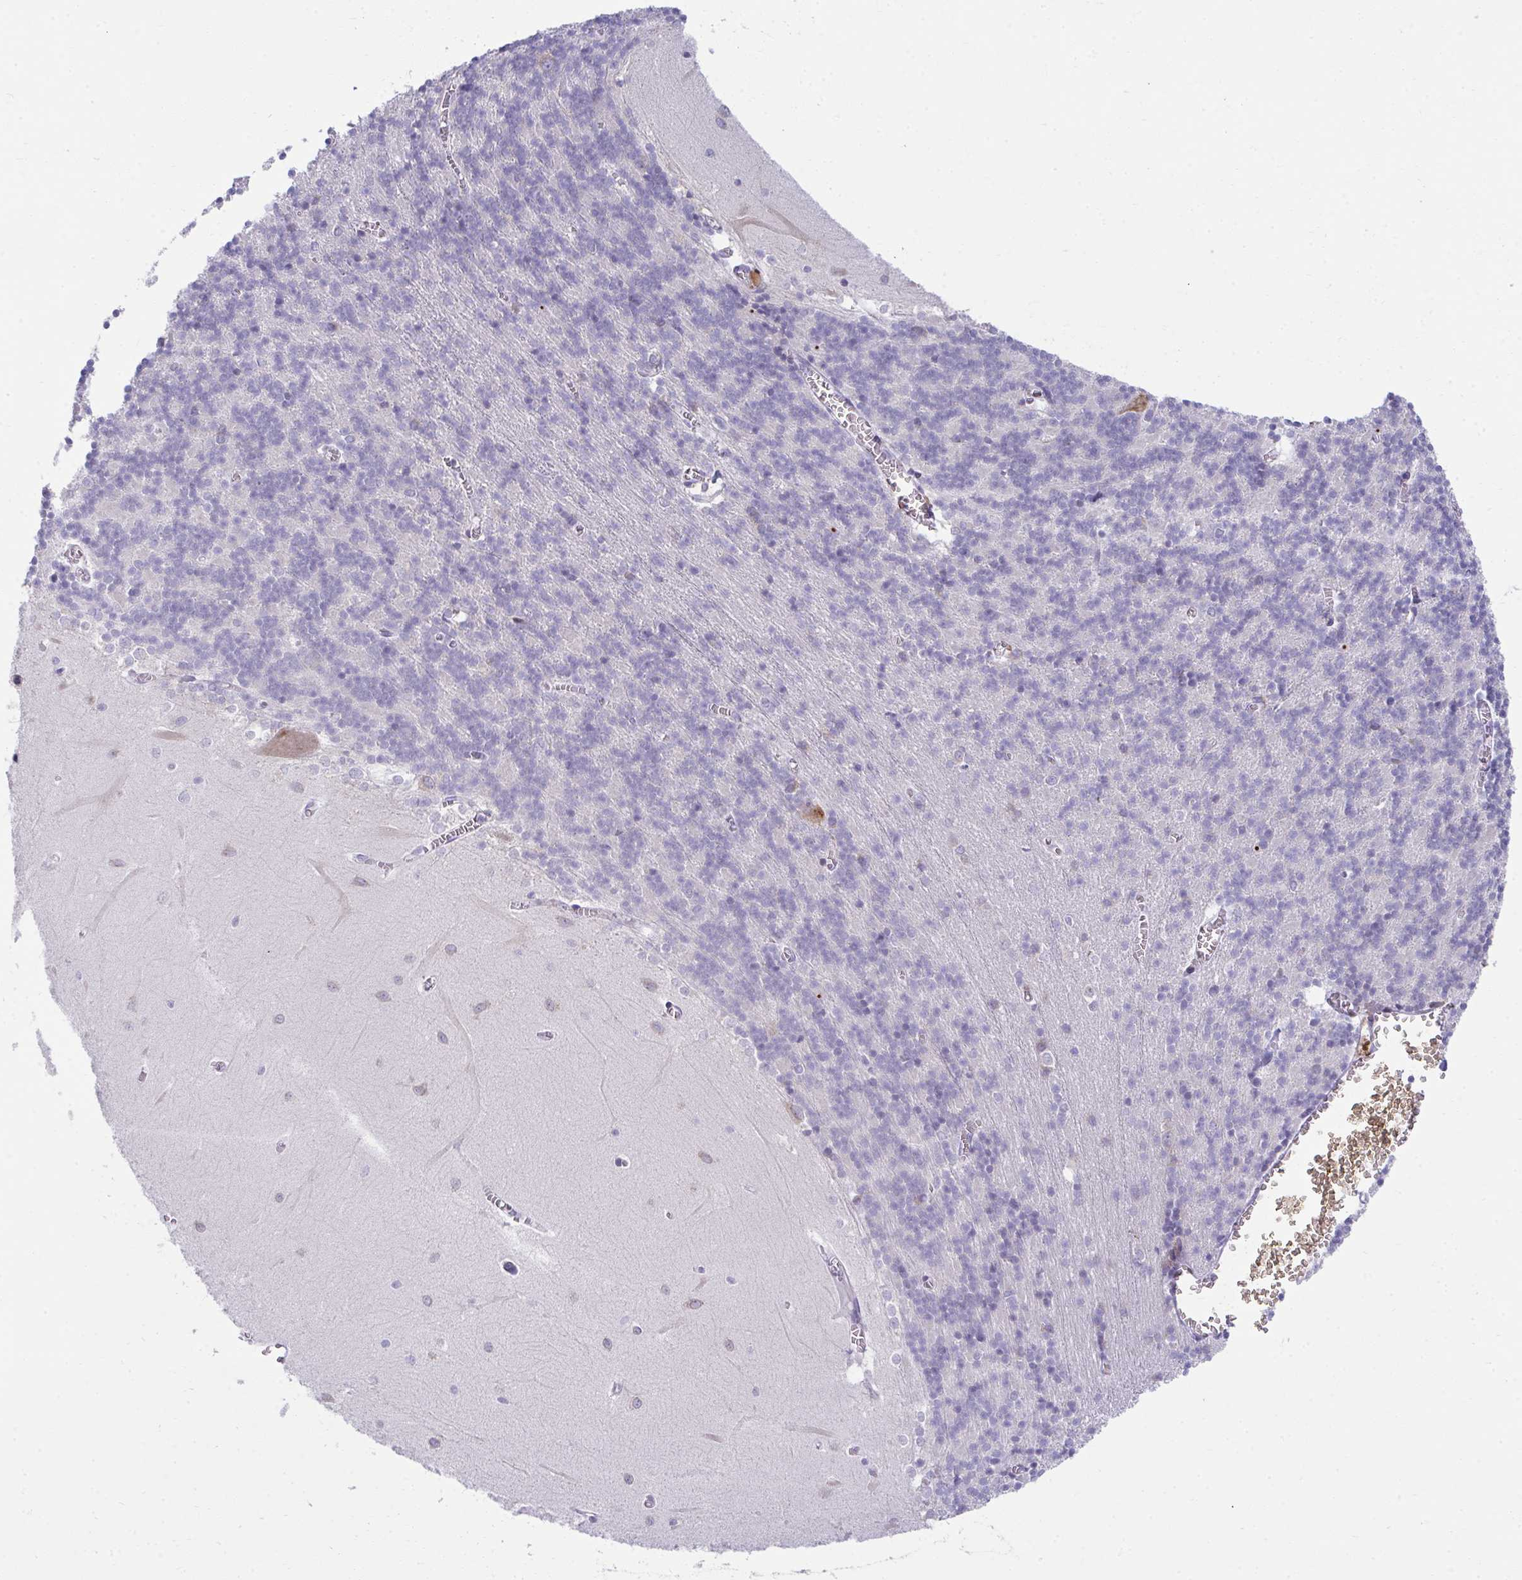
{"staining": {"intensity": "negative", "quantity": "none", "location": "none"}, "tissue": "cerebellum", "cell_type": "Cells in granular layer", "image_type": "normal", "snomed": [{"axis": "morphology", "description": "Normal tissue, NOS"}, {"axis": "topography", "description": "Cerebellum"}], "caption": "A high-resolution image shows immunohistochemistry (IHC) staining of normal cerebellum, which demonstrates no significant expression in cells in granular layer.", "gene": "FASLG", "patient": {"sex": "male", "age": 37}}